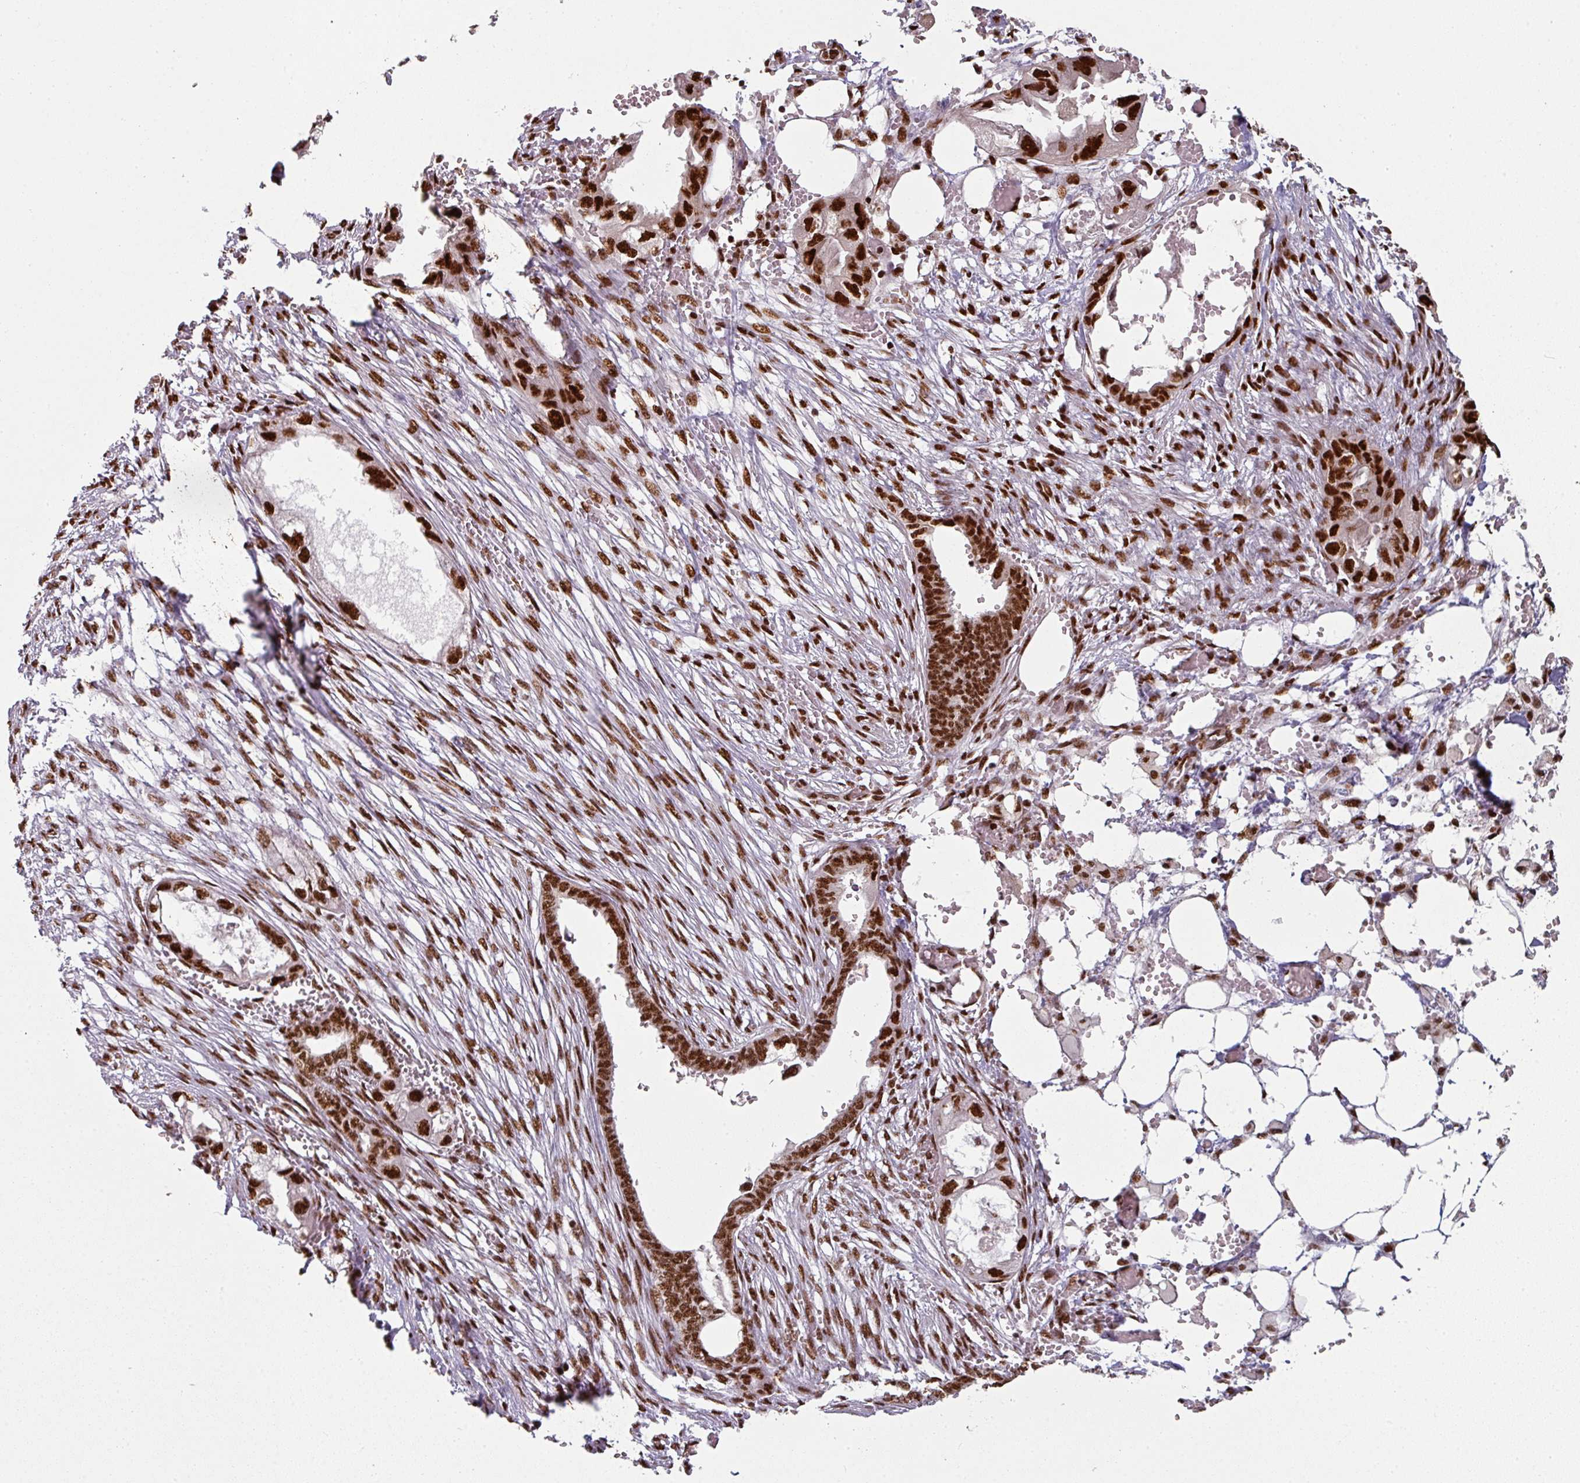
{"staining": {"intensity": "strong", "quantity": ">75%", "location": "nuclear"}, "tissue": "endometrial cancer", "cell_type": "Tumor cells", "image_type": "cancer", "snomed": [{"axis": "morphology", "description": "Adenocarcinoma, NOS"}, {"axis": "morphology", "description": "Adenocarcinoma, metastatic, NOS"}, {"axis": "topography", "description": "Adipose tissue"}, {"axis": "topography", "description": "Endometrium"}], "caption": "High-power microscopy captured an immunohistochemistry photomicrograph of metastatic adenocarcinoma (endometrial), revealing strong nuclear staining in approximately >75% of tumor cells. (Stains: DAB in brown, nuclei in blue, Microscopy: brightfield microscopy at high magnification).", "gene": "SIK3", "patient": {"sex": "female", "age": 67}}